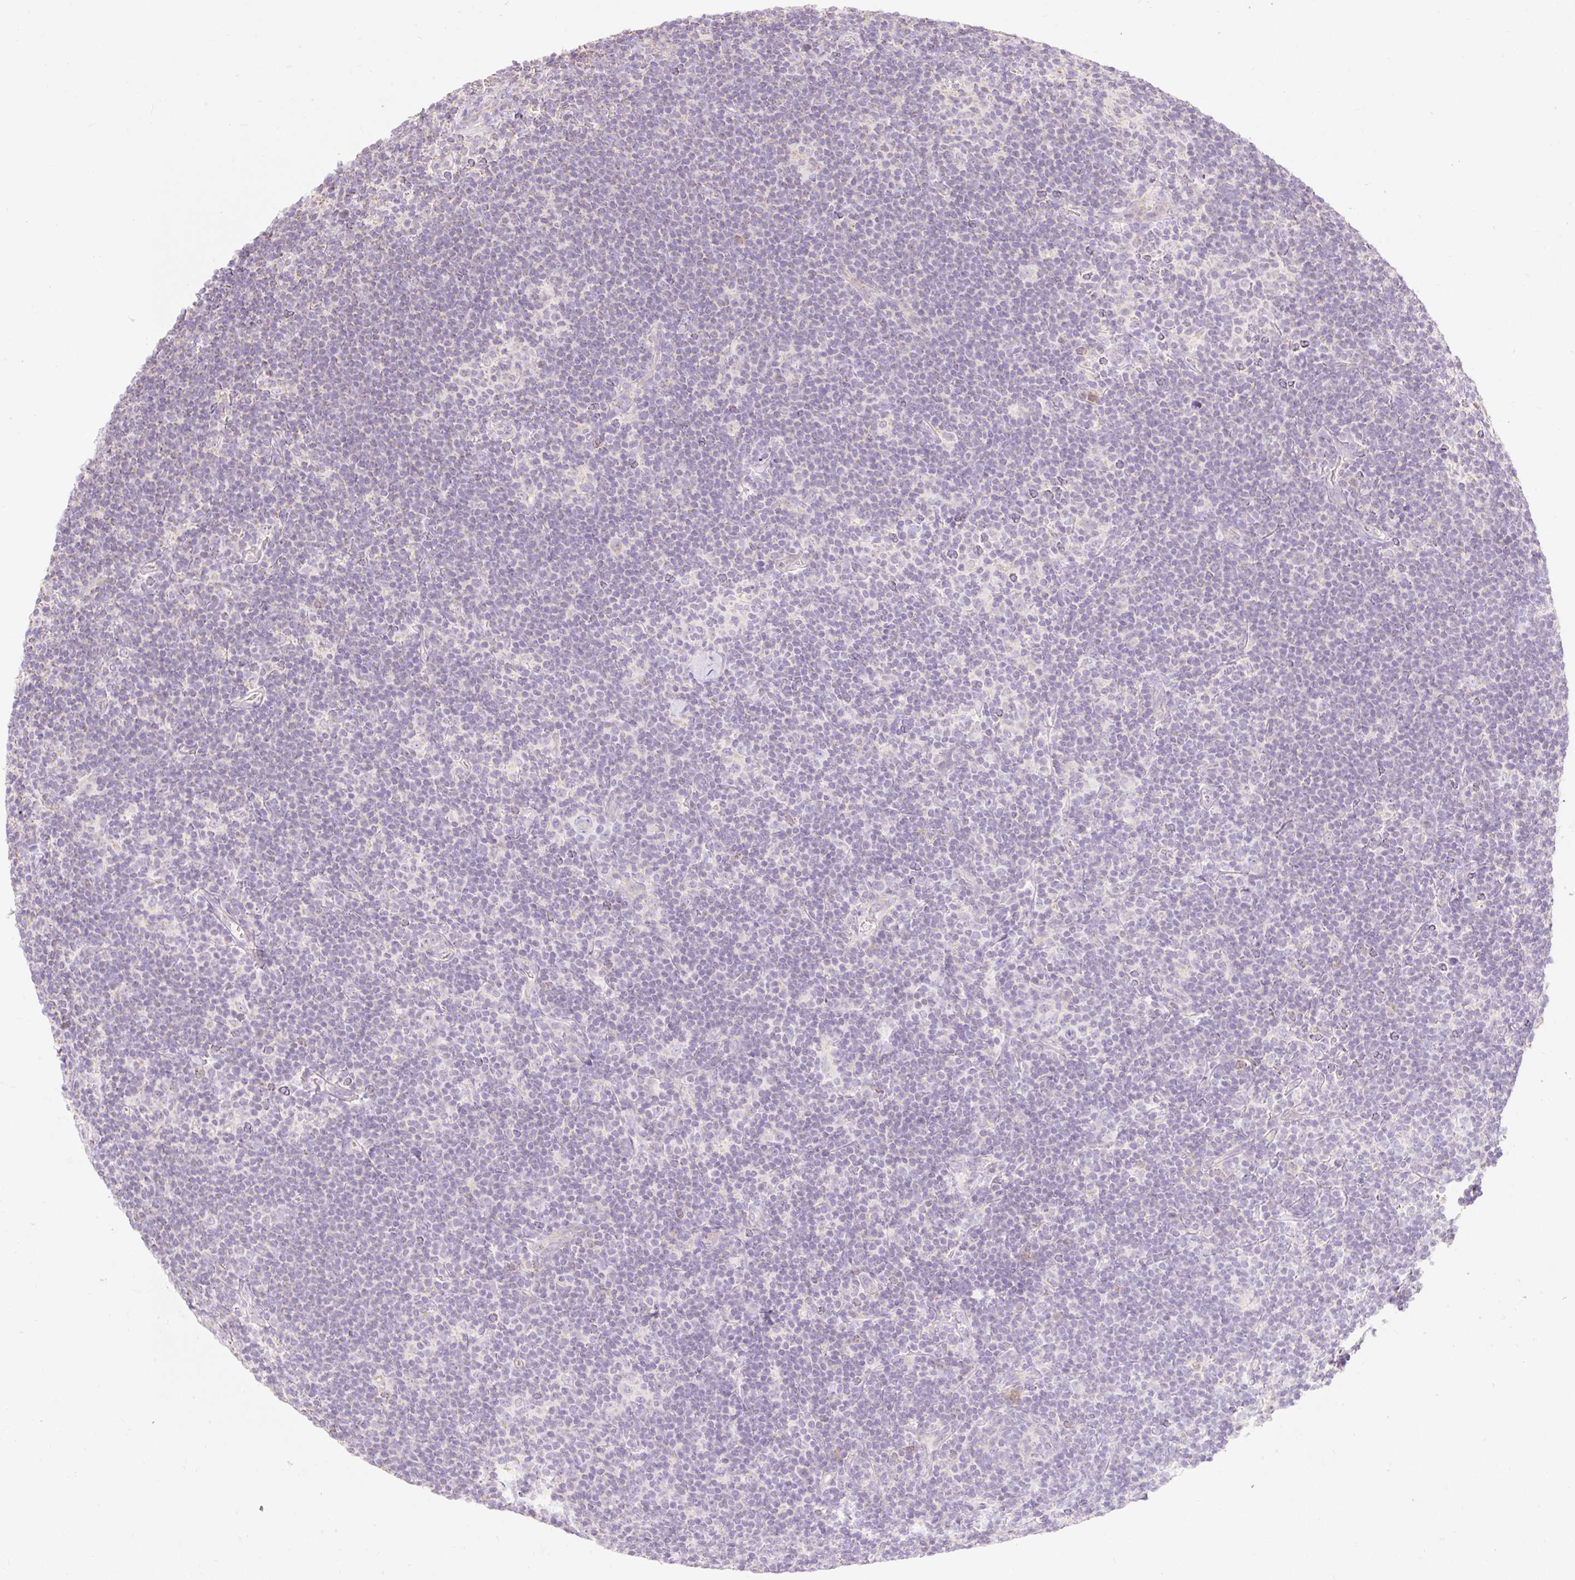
{"staining": {"intensity": "negative", "quantity": "none", "location": "none"}, "tissue": "lymphoma", "cell_type": "Tumor cells", "image_type": "cancer", "snomed": [{"axis": "morphology", "description": "Hodgkin's disease, NOS"}, {"axis": "topography", "description": "Lymph node"}], "caption": "Immunohistochemistry of lymphoma shows no staining in tumor cells.", "gene": "DHX35", "patient": {"sex": "female", "age": 57}}